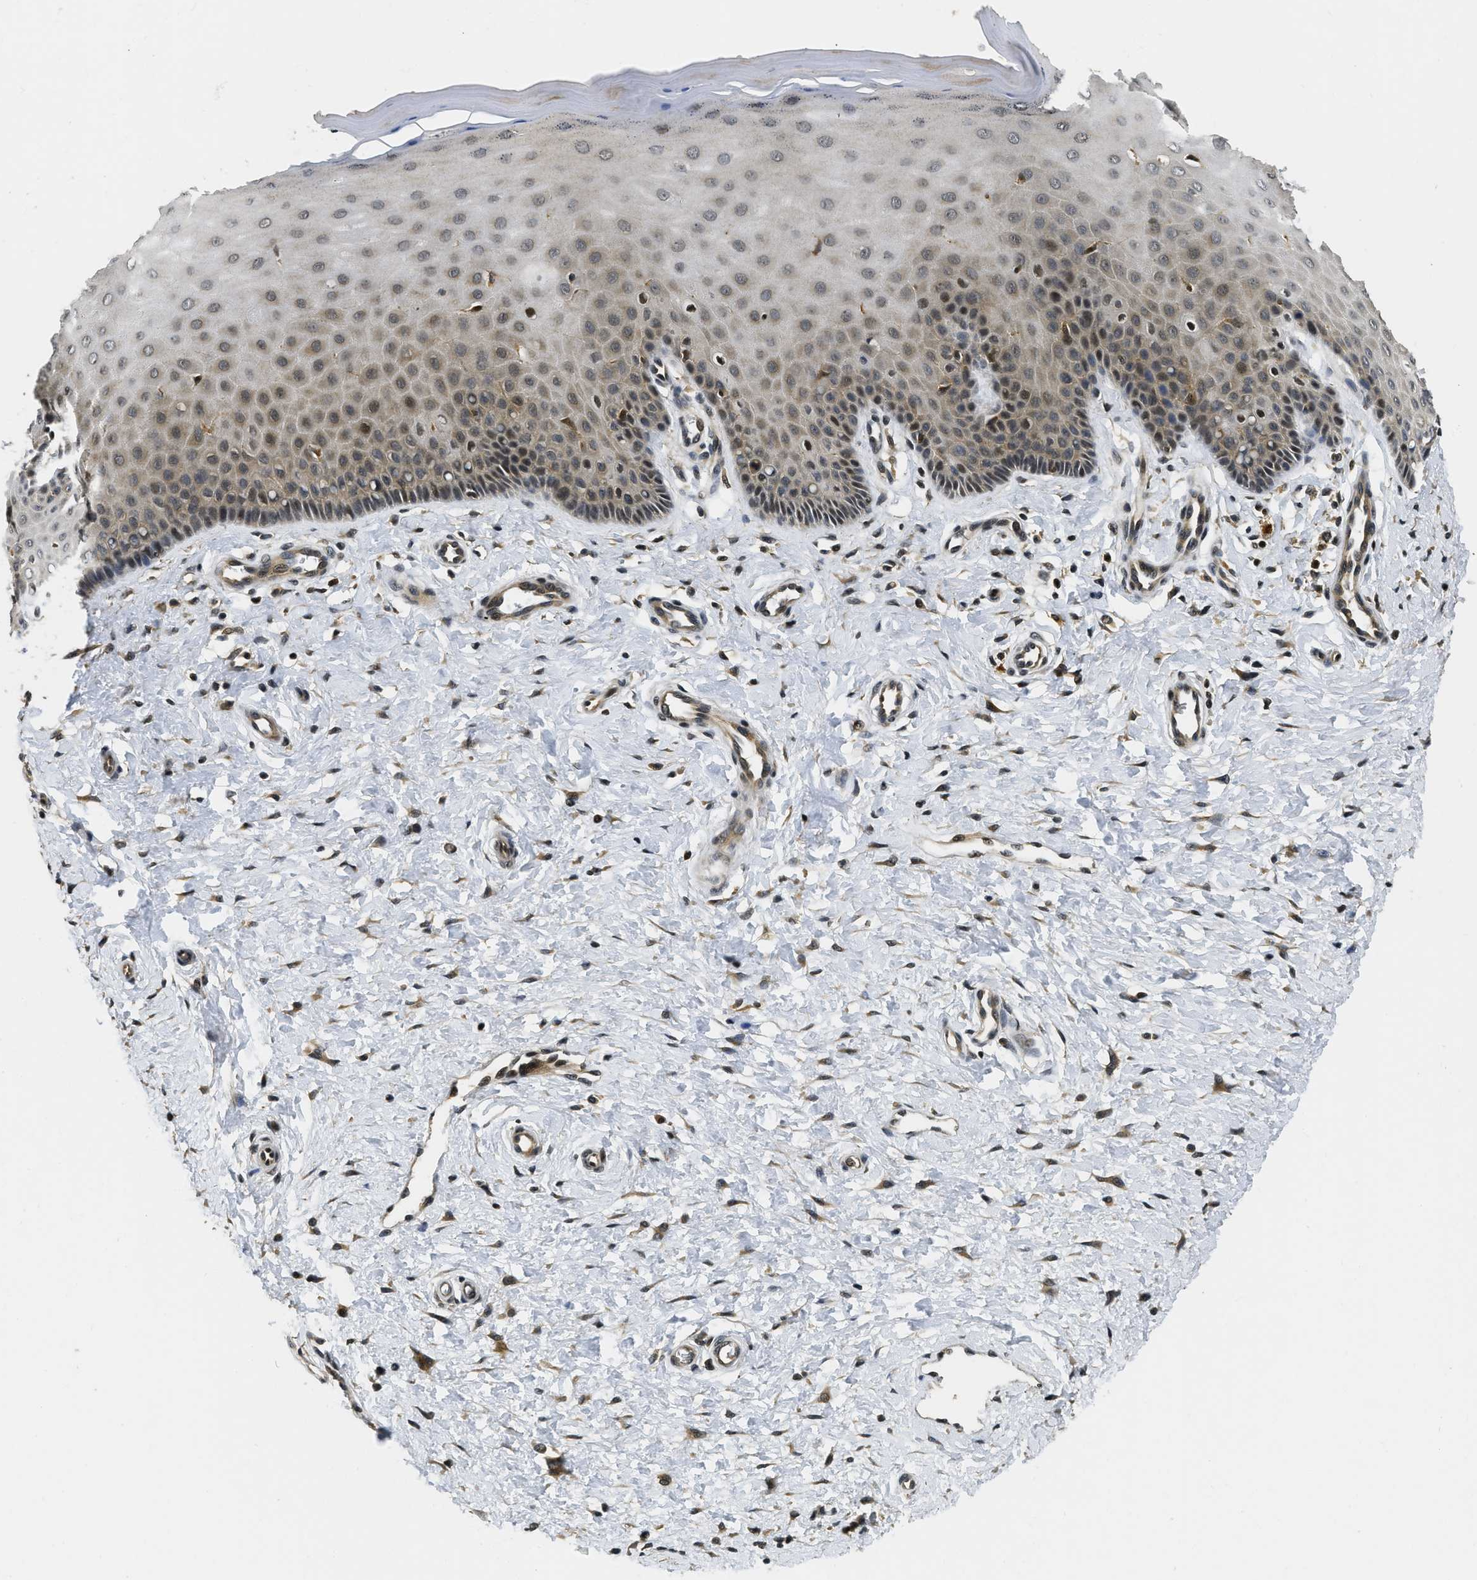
{"staining": {"intensity": "strong", "quantity": ">75%", "location": "cytoplasmic/membranous,nuclear"}, "tissue": "cervix", "cell_type": "Glandular cells", "image_type": "normal", "snomed": [{"axis": "morphology", "description": "Normal tissue, NOS"}, {"axis": "topography", "description": "Cervix"}], "caption": "A brown stain labels strong cytoplasmic/membranous,nuclear staining of a protein in glandular cells of normal cervix.", "gene": "ADSL", "patient": {"sex": "female", "age": 55}}